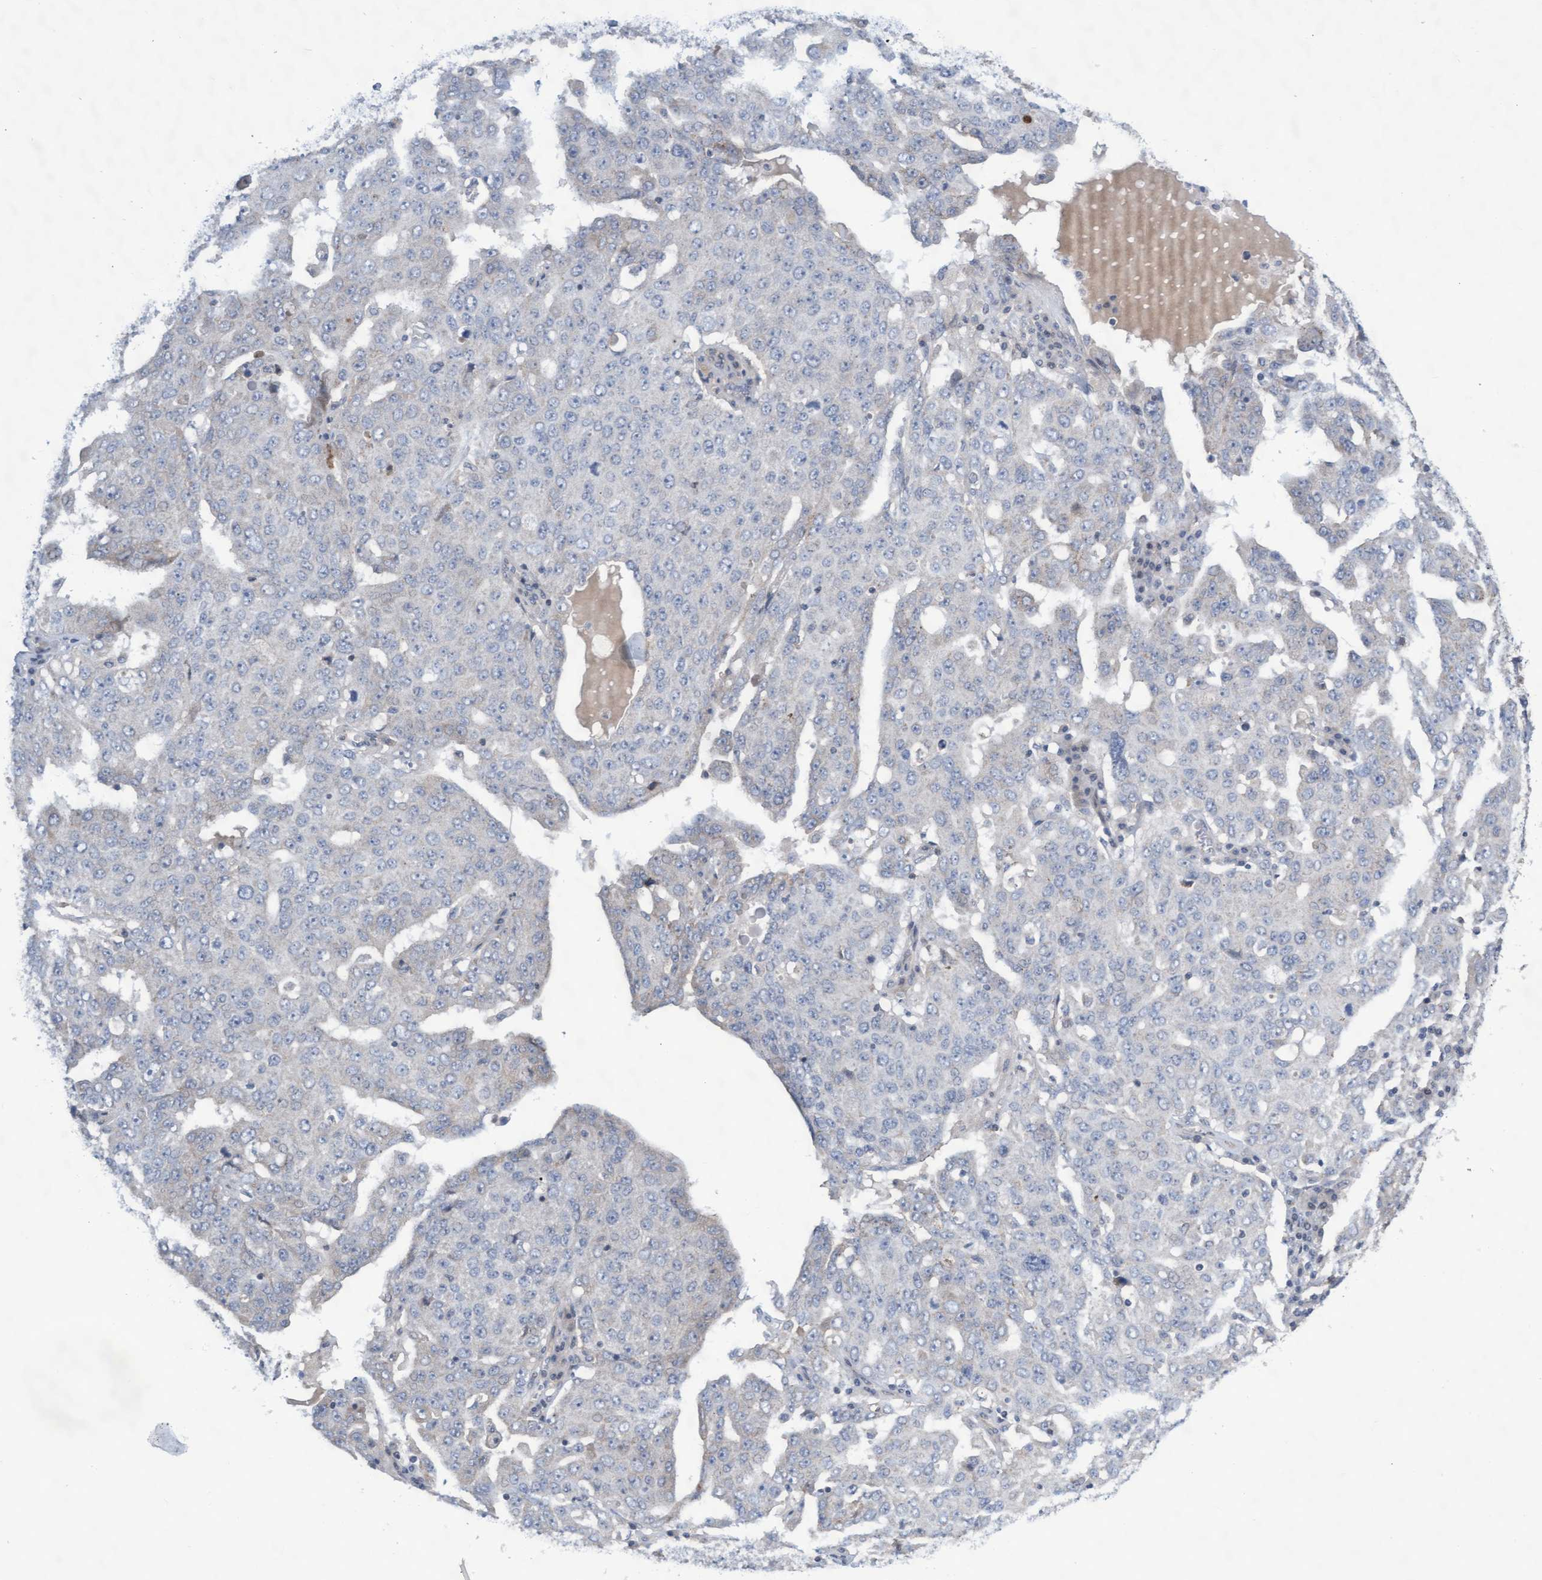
{"staining": {"intensity": "negative", "quantity": "none", "location": "none"}, "tissue": "ovarian cancer", "cell_type": "Tumor cells", "image_type": "cancer", "snomed": [{"axis": "morphology", "description": "Carcinoma, endometroid"}, {"axis": "topography", "description": "Ovary"}], "caption": "IHC histopathology image of human ovarian endometroid carcinoma stained for a protein (brown), which demonstrates no positivity in tumor cells.", "gene": "ABCF2", "patient": {"sex": "female", "age": 62}}